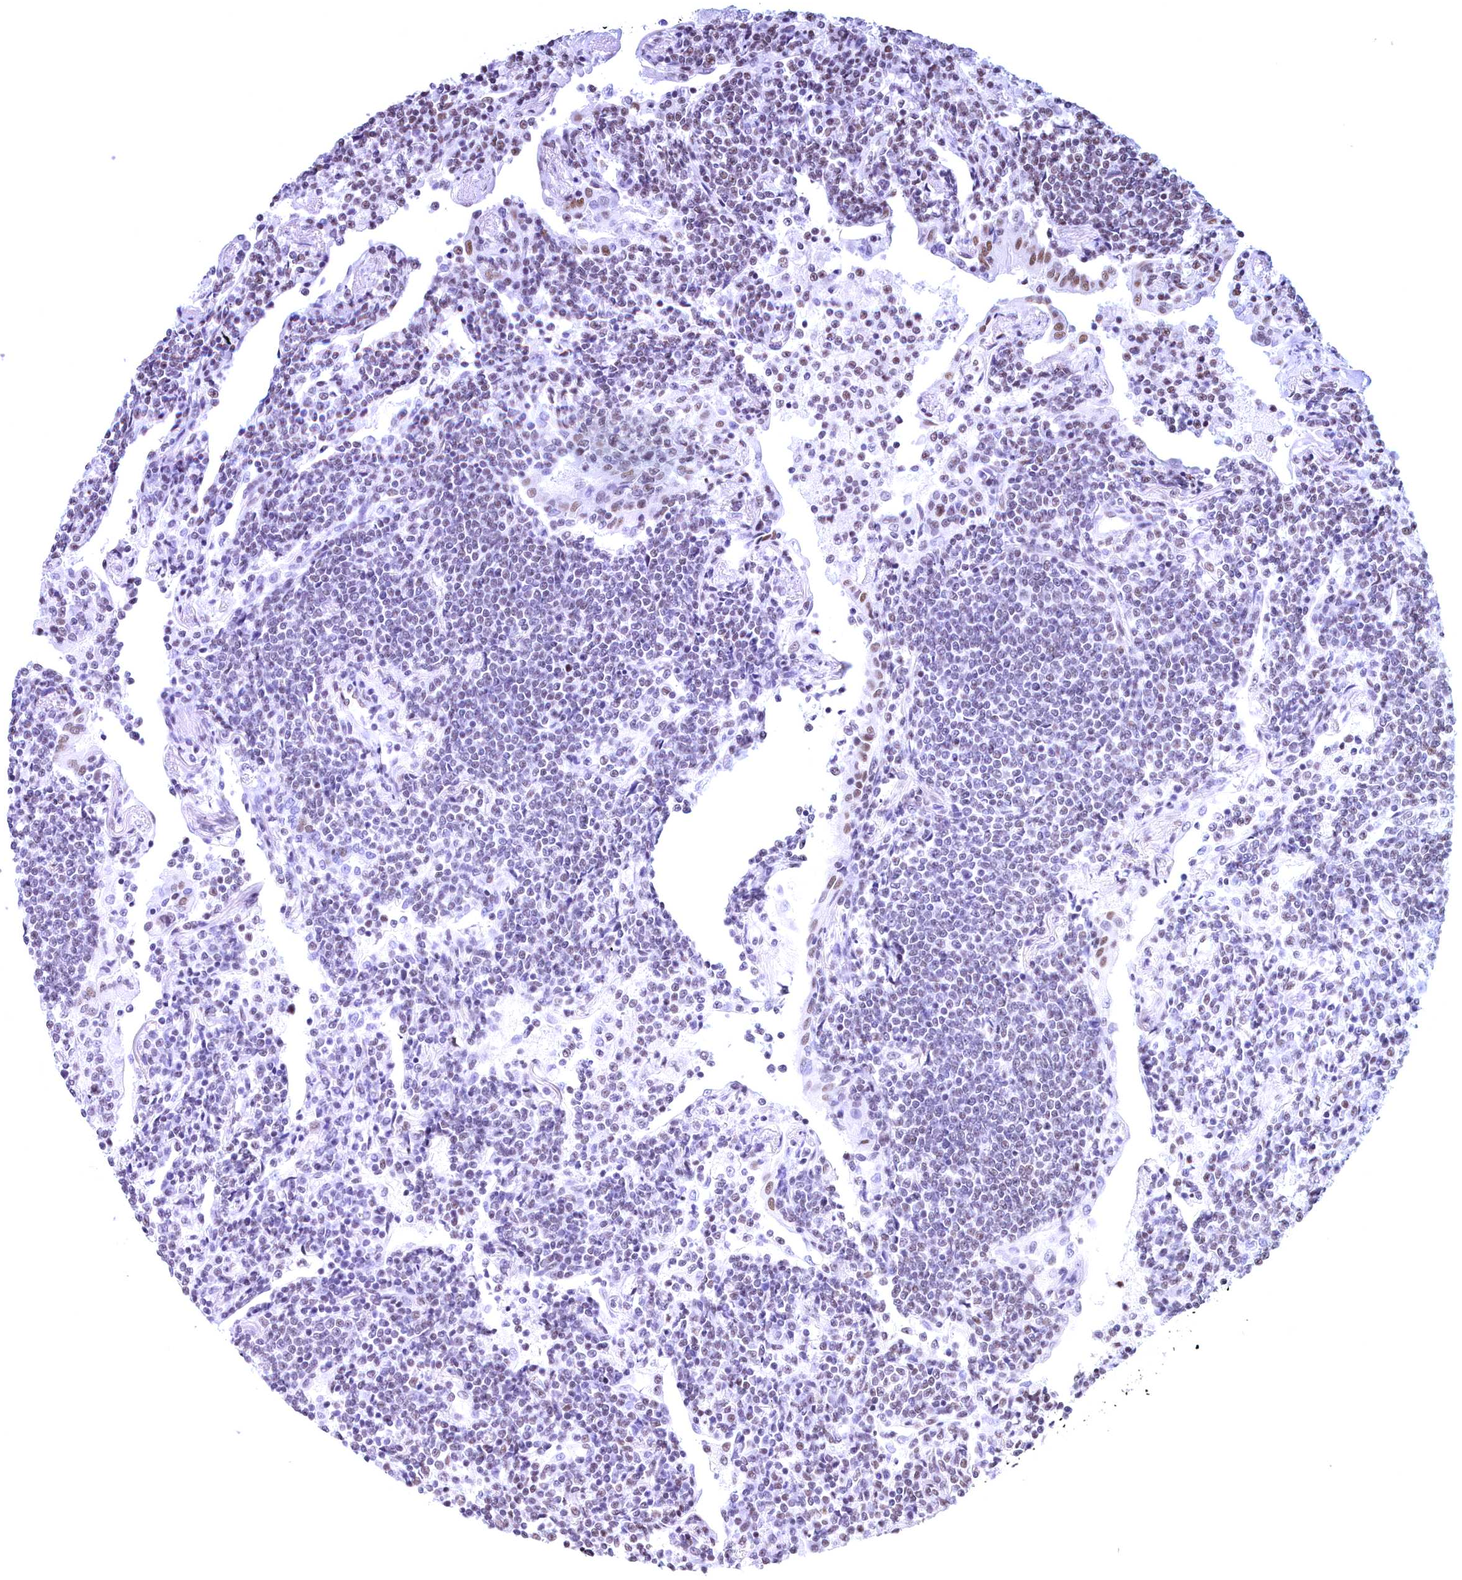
{"staining": {"intensity": "negative", "quantity": "none", "location": "none"}, "tissue": "lymphoma", "cell_type": "Tumor cells", "image_type": "cancer", "snomed": [{"axis": "morphology", "description": "Malignant lymphoma, non-Hodgkin's type, Low grade"}, {"axis": "topography", "description": "Lung"}], "caption": "Lymphoma was stained to show a protein in brown. There is no significant positivity in tumor cells.", "gene": "CDC26", "patient": {"sex": "female", "age": 71}}